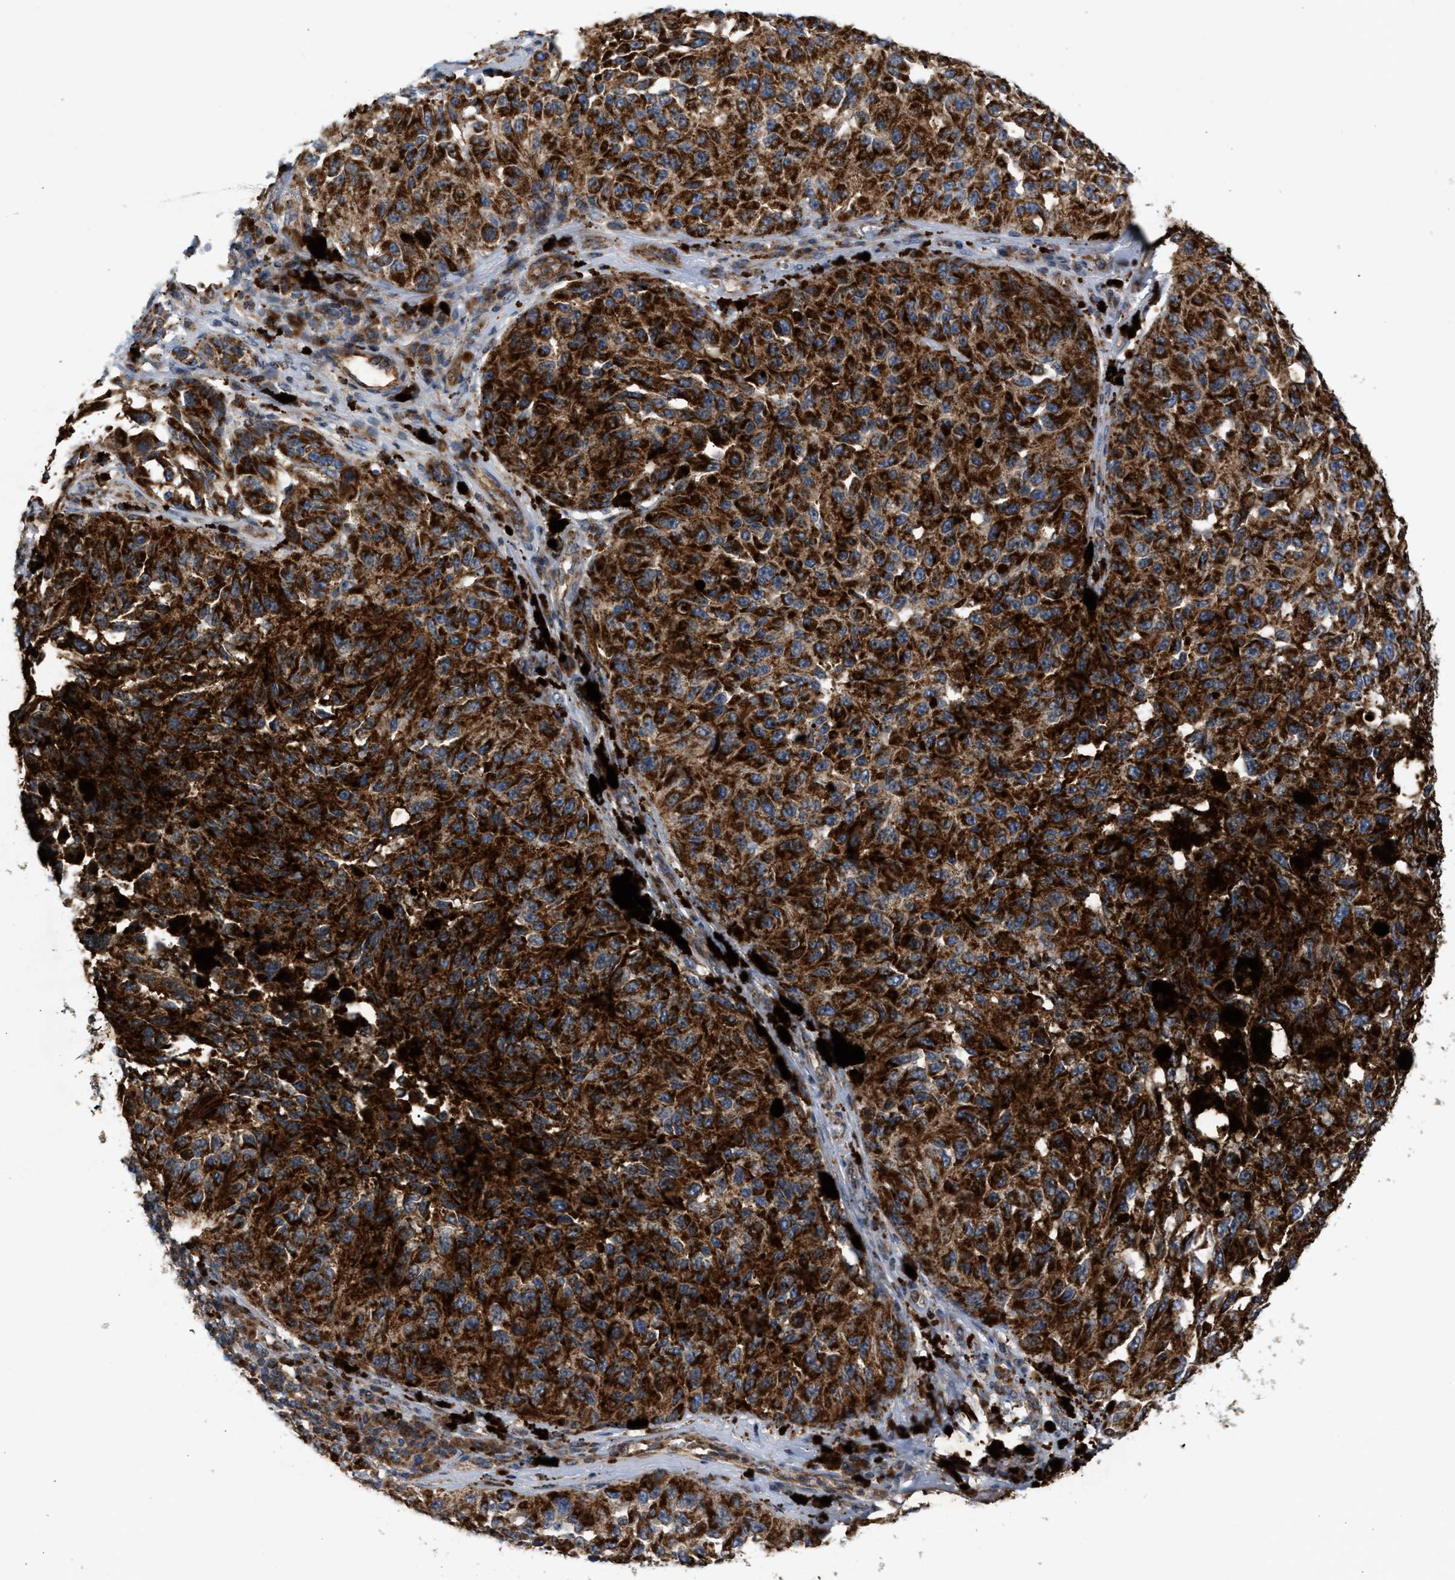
{"staining": {"intensity": "strong", "quantity": ">75%", "location": "cytoplasmic/membranous"}, "tissue": "melanoma", "cell_type": "Tumor cells", "image_type": "cancer", "snomed": [{"axis": "morphology", "description": "Malignant melanoma, NOS"}, {"axis": "topography", "description": "Skin"}], "caption": "DAB immunohistochemical staining of human malignant melanoma reveals strong cytoplasmic/membranous protein expression in about >75% of tumor cells. (Stains: DAB in brown, nuclei in blue, Microscopy: brightfield microscopy at high magnification).", "gene": "TACO1", "patient": {"sex": "female", "age": 73}}